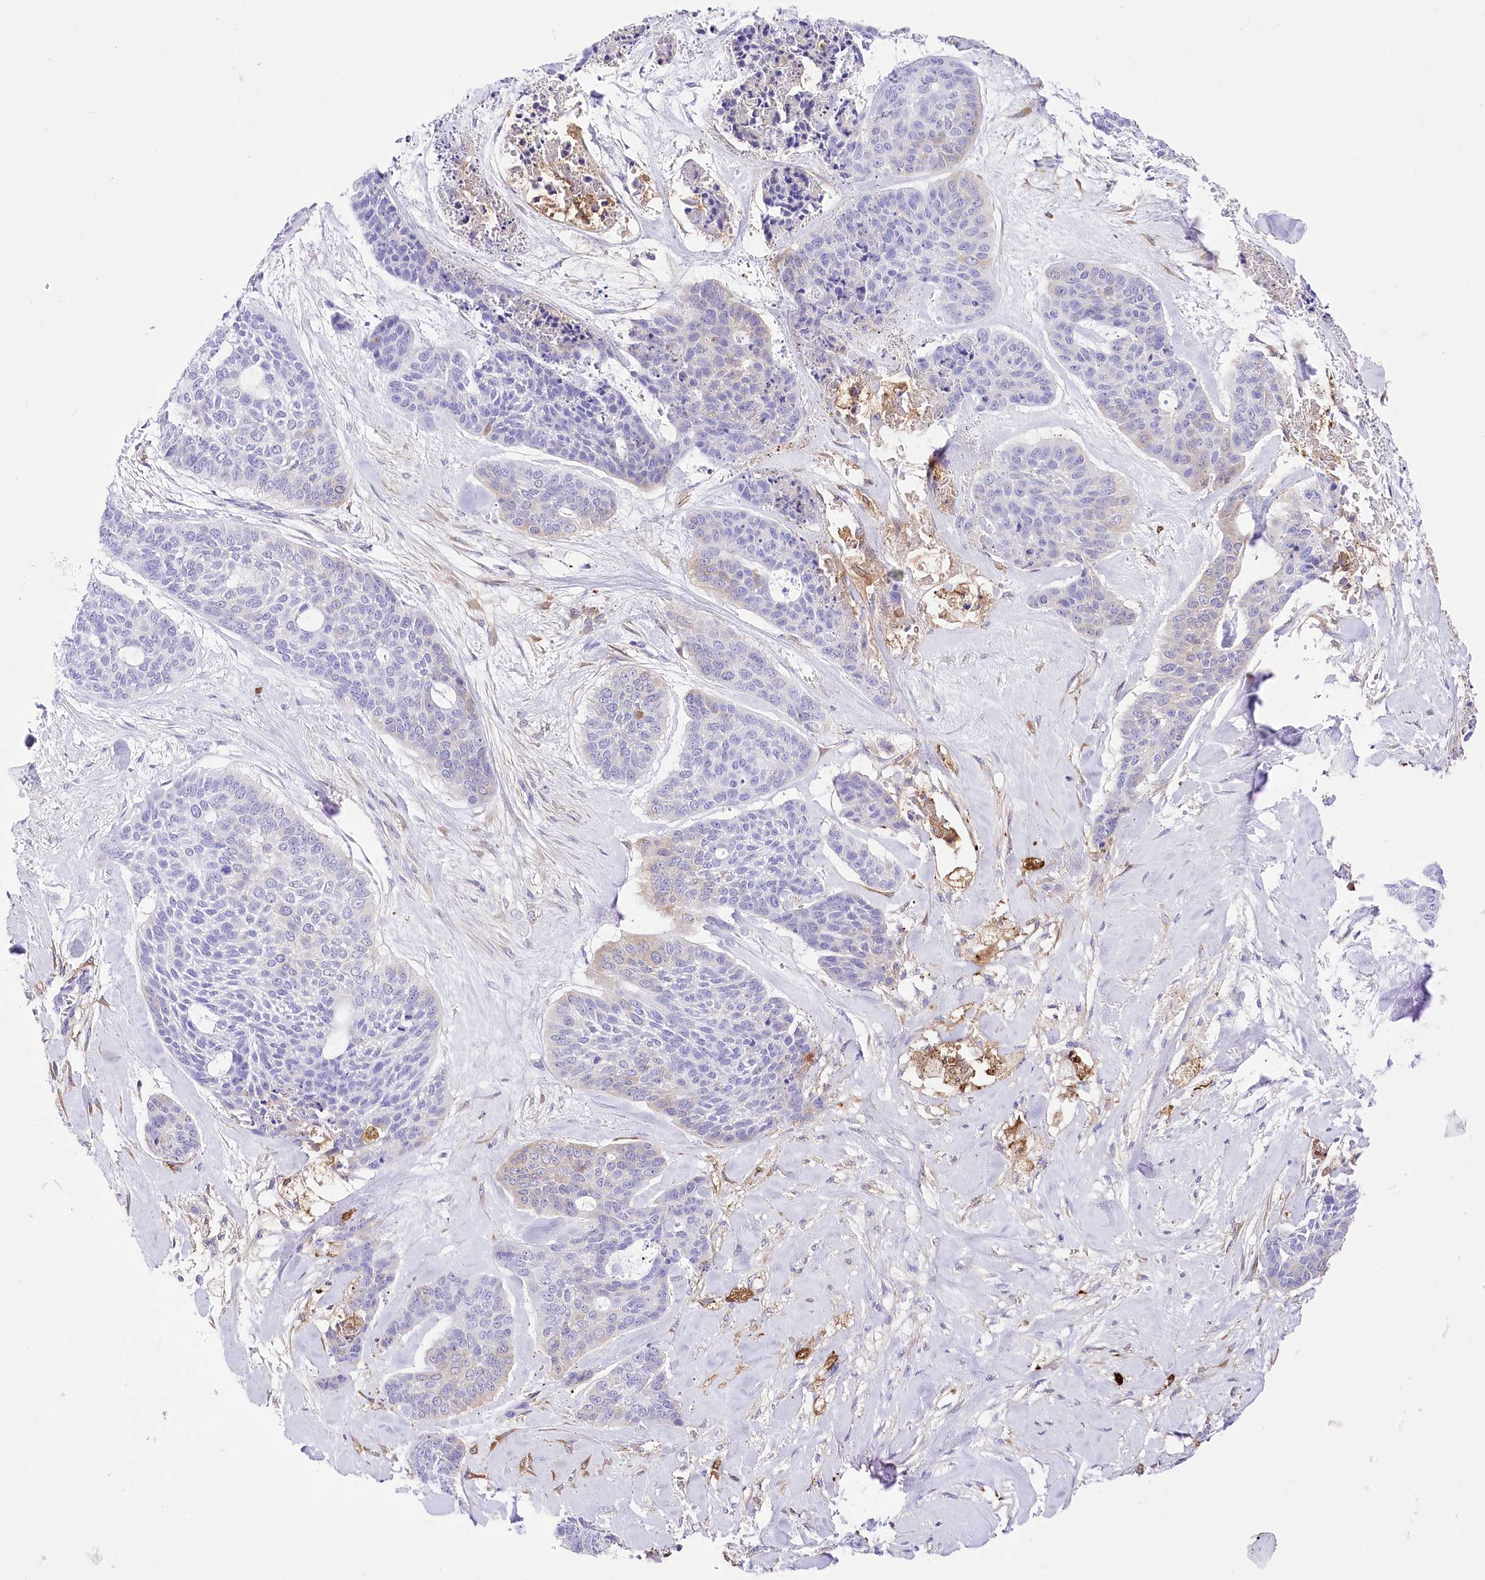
{"staining": {"intensity": "negative", "quantity": "none", "location": "none"}, "tissue": "skin cancer", "cell_type": "Tumor cells", "image_type": "cancer", "snomed": [{"axis": "morphology", "description": "Basal cell carcinoma"}, {"axis": "topography", "description": "Skin"}], "caption": "DAB immunohistochemical staining of skin cancer exhibits no significant positivity in tumor cells.", "gene": "DNAJC19", "patient": {"sex": "female", "age": 64}}